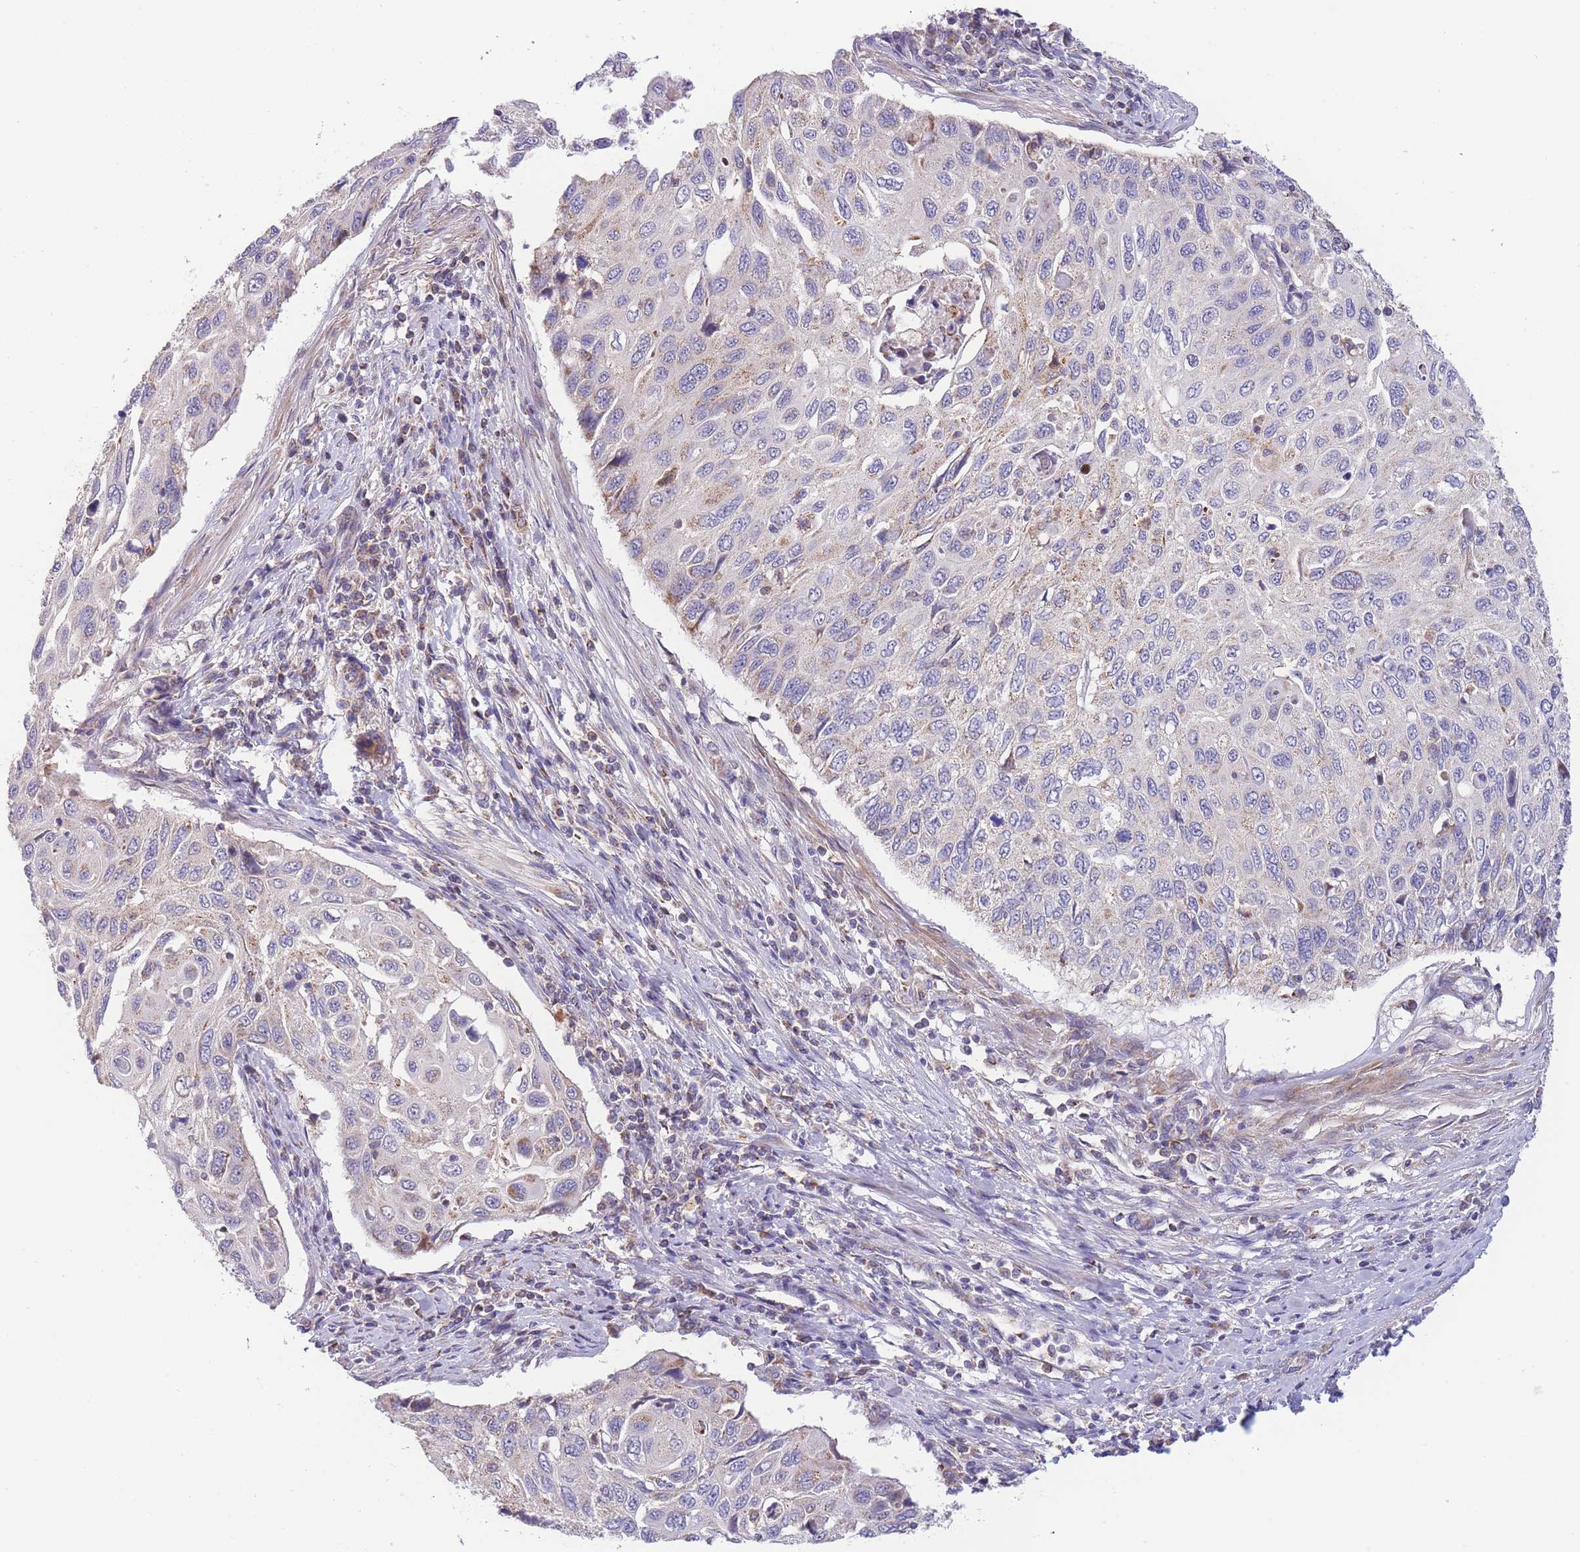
{"staining": {"intensity": "weak", "quantity": "<25%", "location": "cytoplasmic/membranous"}, "tissue": "cervical cancer", "cell_type": "Tumor cells", "image_type": "cancer", "snomed": [{"axis": "morphology", "description": "Squamous cell carcinoma, NOS"}, {"axis": "topography", "description": "Cervix"}], "caption": "The immunohistochemistry photomicrograph has no significant positivity in tumor cells of cervical squamous cell carcinoma tissue.", "gene": "SLC25A42", "patient": {"sex": "female", "age": 70}}